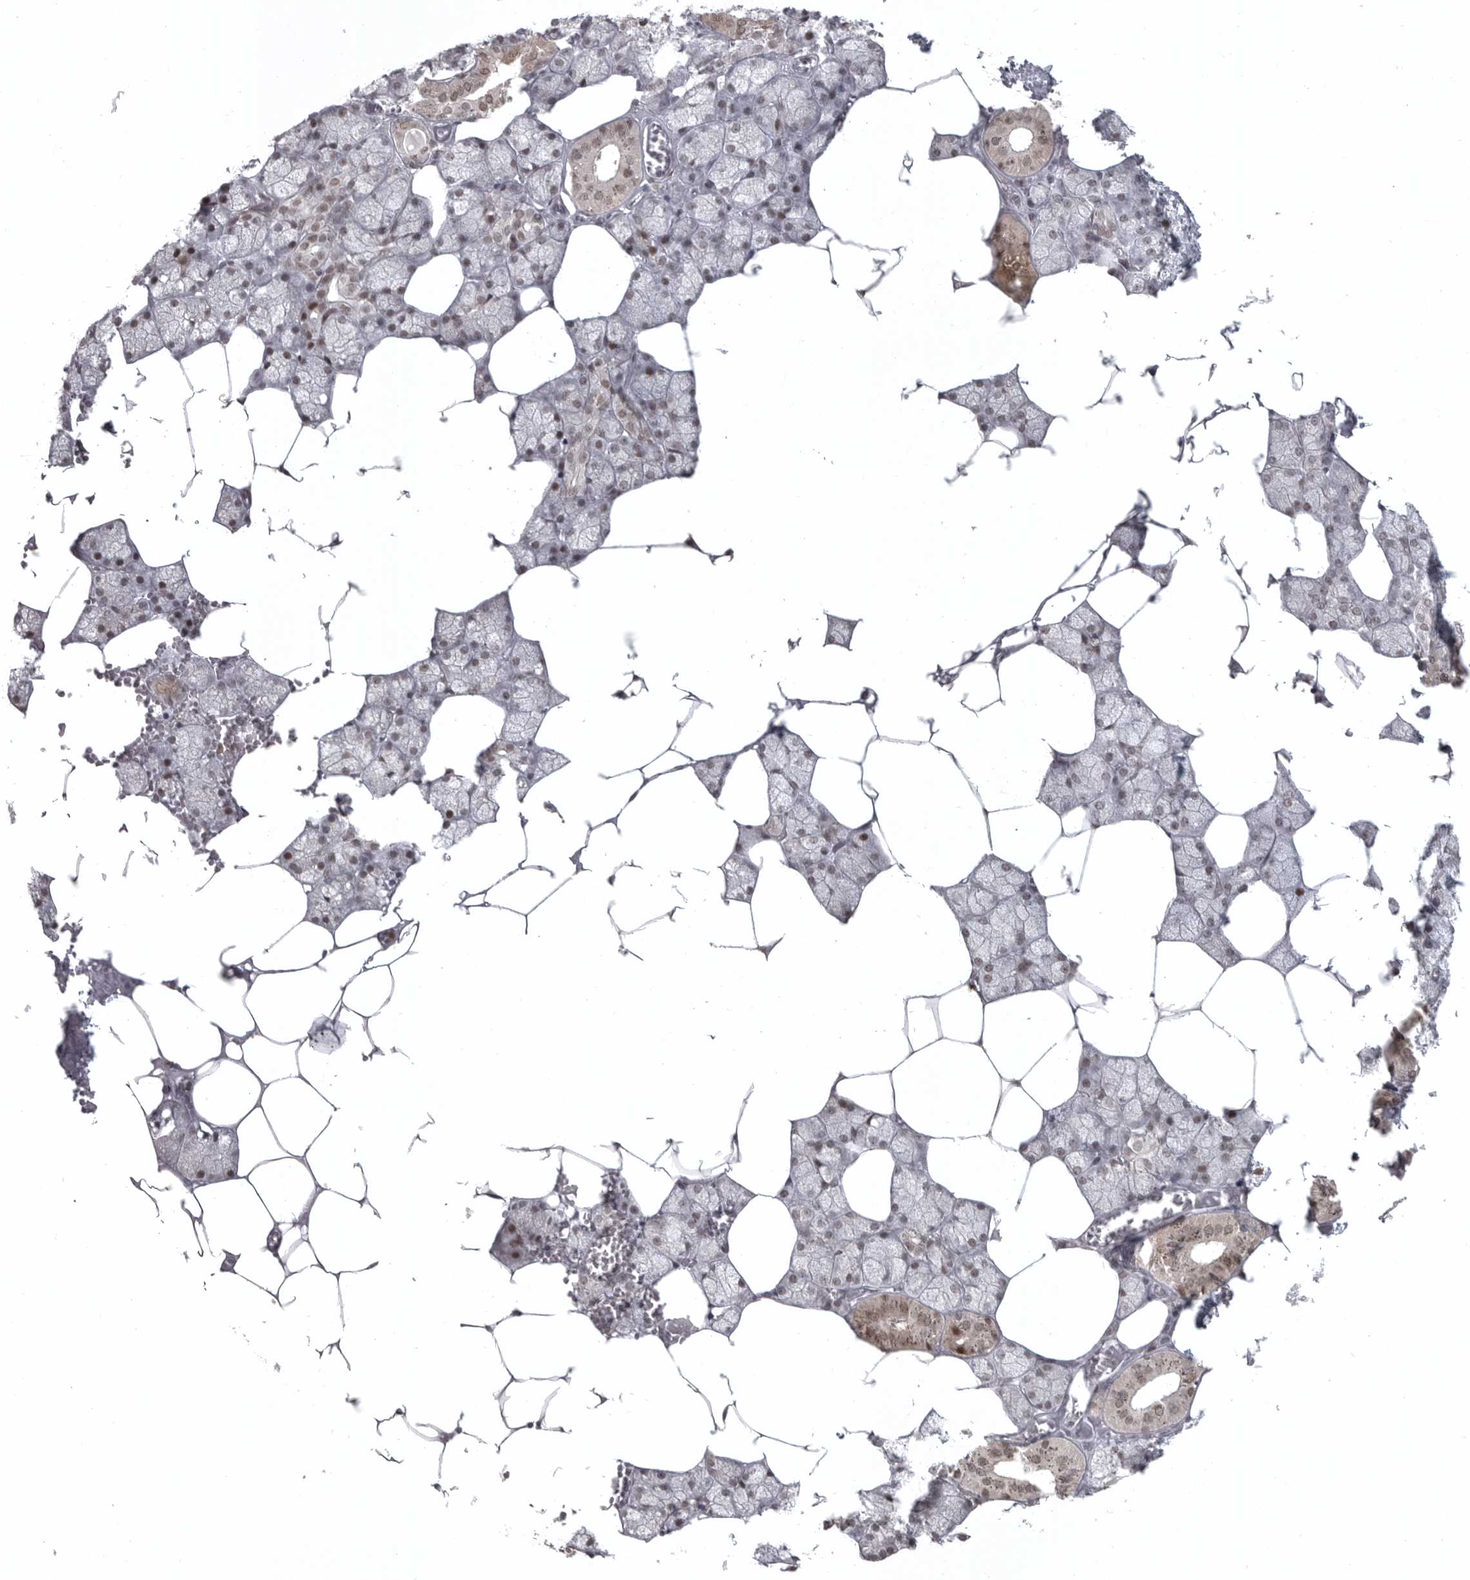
{"staining": {"intensity": "moderate", "quantity": ">75%", "location": "cytoplasmic/membranous,nuclear"}, "tissue": "salivary gland", "cell_type": "Glandular cells", "image_type": "normal", "snomed": [{"axis": "morphology", "description": "Normal tissue, NOS"}, {"axis": "topography", "description": "Salivary gland"}], "caption": "Salivary gland stained with immunohistochemistry exhibits moderate cytoplasmic/membranous,nuclear expression in about >75% of glandular cells.", "gene": "ISG20L2", "patient": {"sex": "male", "age": 62}}